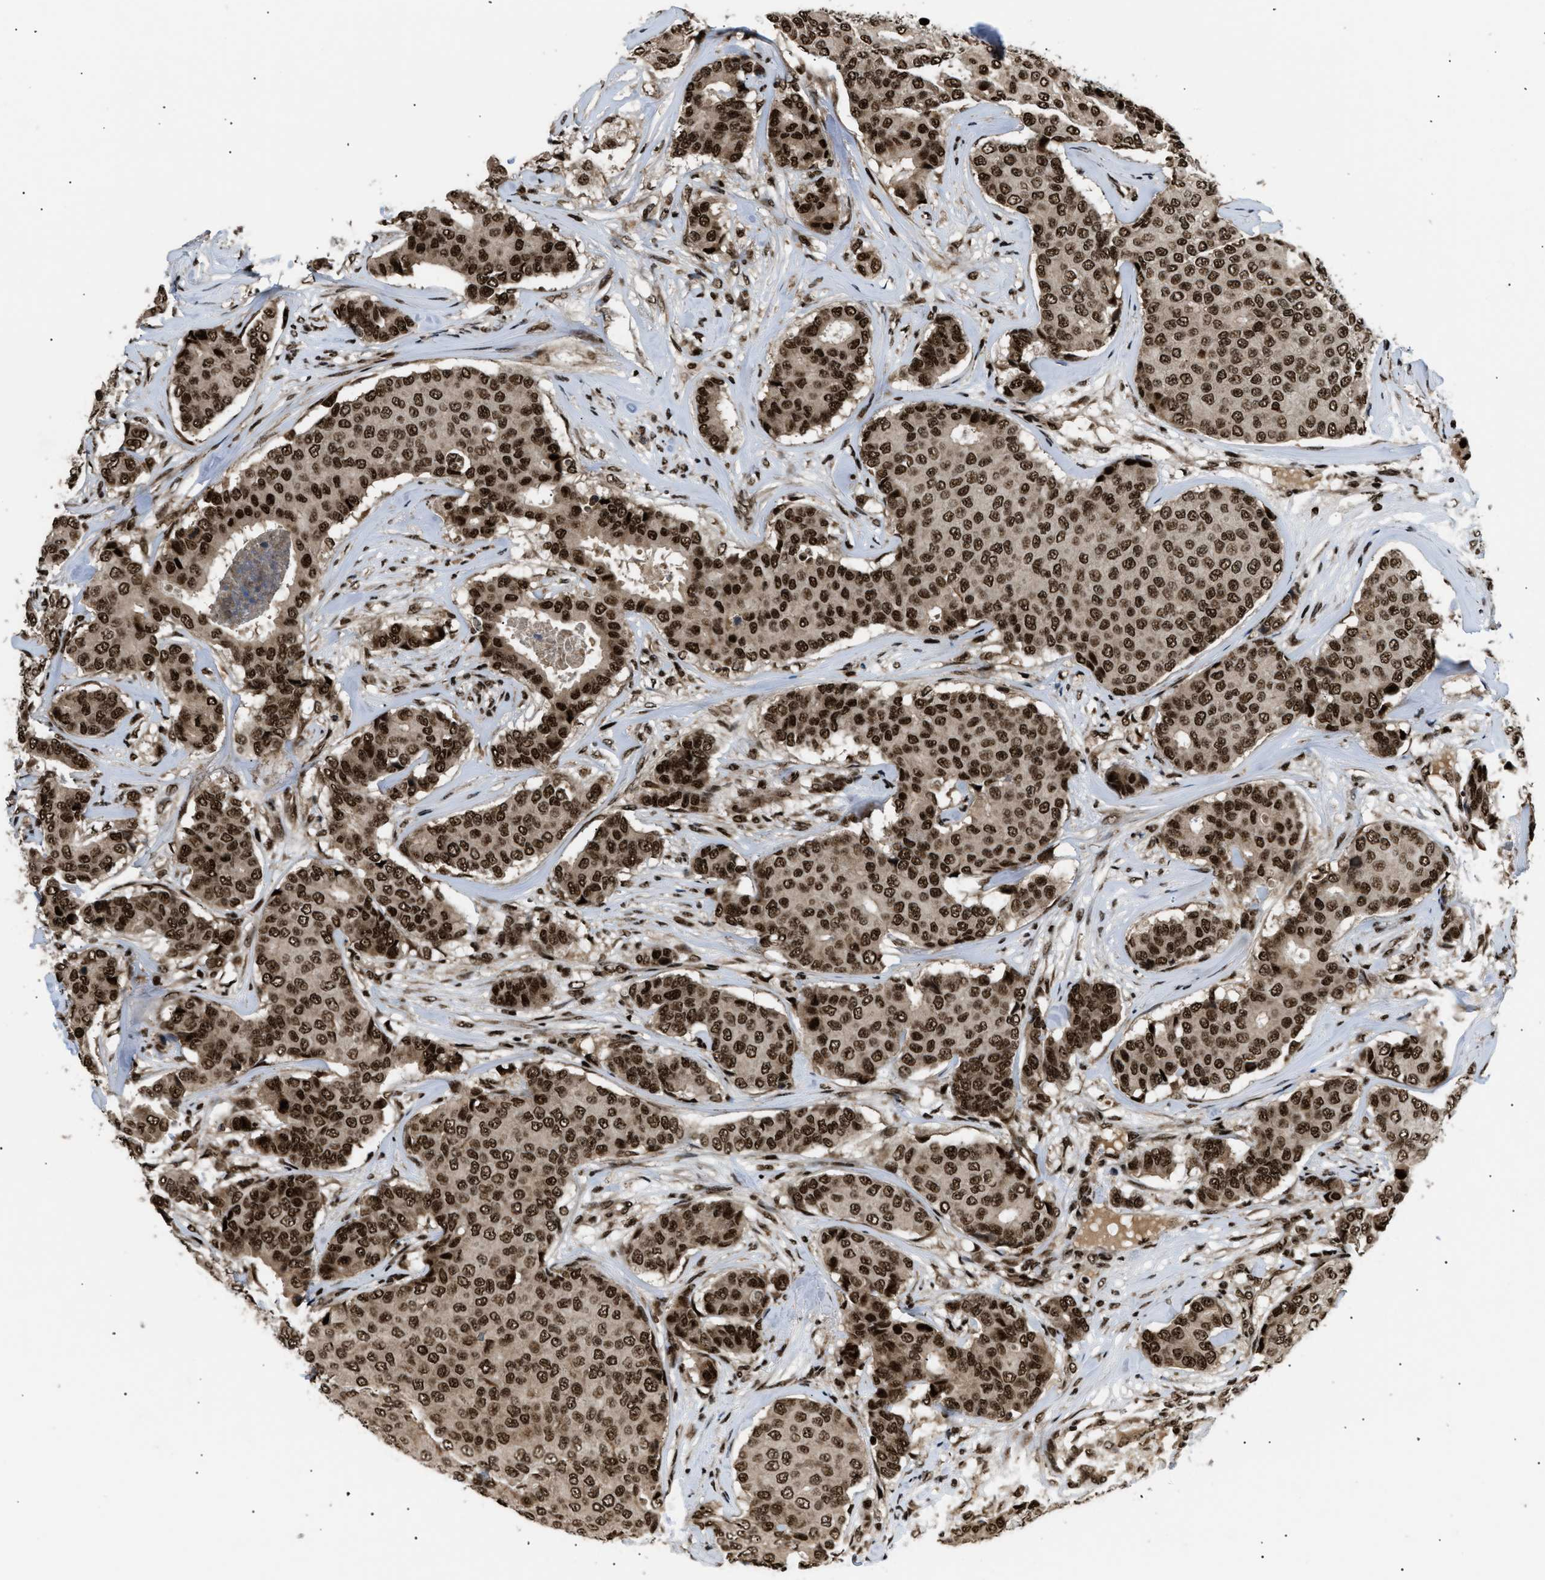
{"staining": {"intensity": "strong", "quantity": ">75%", "location": "nuclear"}, "tissue": "breast cancer", "cell_type": "Tumor cells", "image_type": "cancer", "snomed": [{"axis": "morphology", "description": "Duct carcinoma"}, {"axis": "topography", "description": "Breast"}], "caption": "Tumor cells reveal high levels of strong nuclear expression in about >75% of cells in breast infiltrating ductal carcinoma.", "gene": "RBM5", "patient": {"sex": "female", "age": 75}}